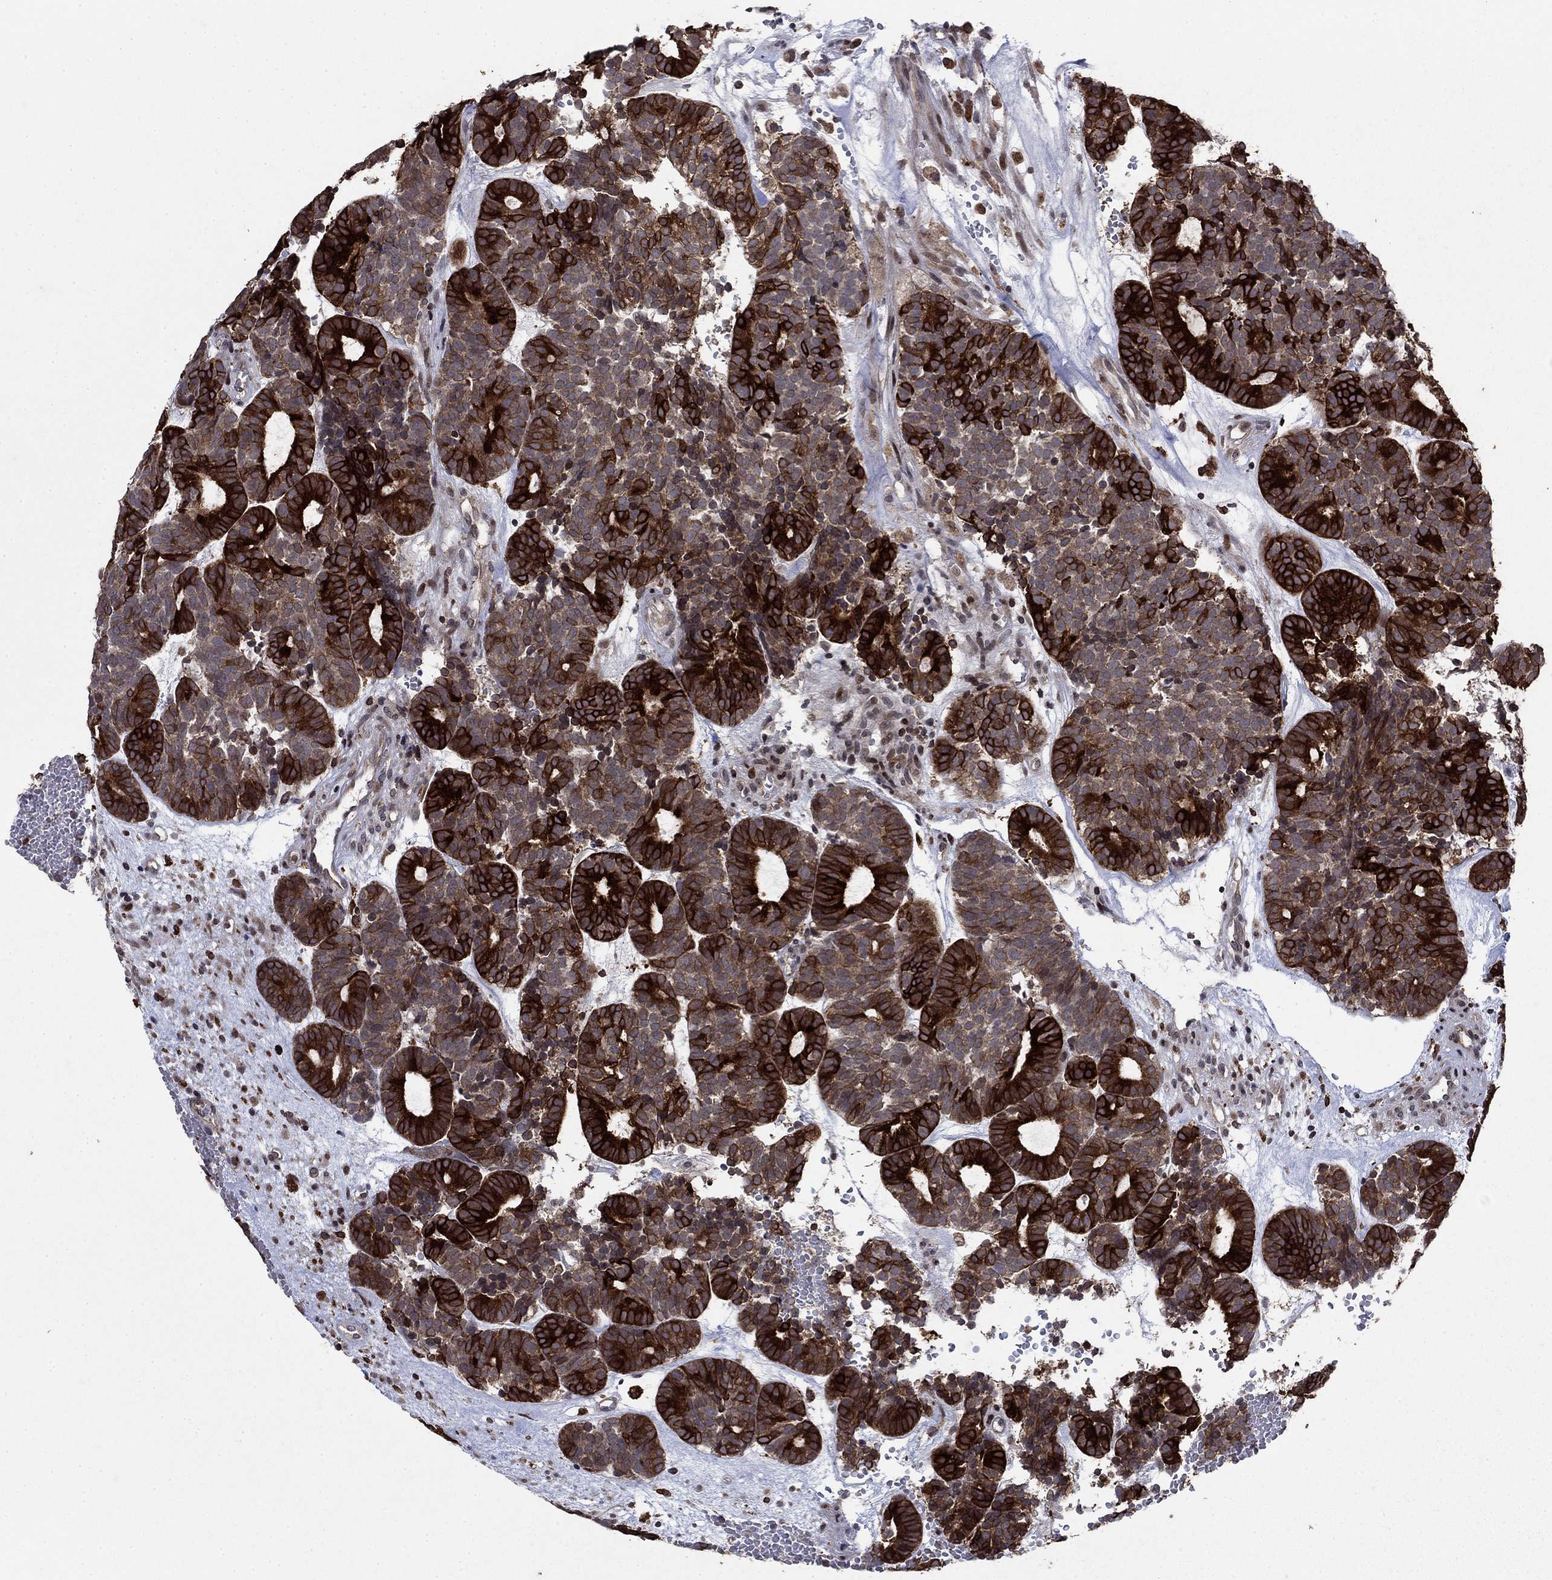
{"staining": {"intensity": "strong", "quantity": "25%-75%", "location": "cytoplasmic/membranous"}, "tissue": "head and neck cancer", "cell_type": "Tumor cells", "image_type": "cancer", "snomed": [{"axis": "morphology", "description": "Adenocarcinoma, NOS"}, {"axis": "topography", "description": "Head-Neck"}], "caption": "An immunohistochemistry (IHC) photomicrograph of tumor tissue is shown. Protein staining in brown highlights strong cytoplasmic/membranous positivity in head and neck cancer (adenocarcinoma) within tumor cells. (brown staining indicates protein expression, while blue staining denotes nuclei).", "gene": "DHRS7", "patient": {"sex": "female", "age": 81}}